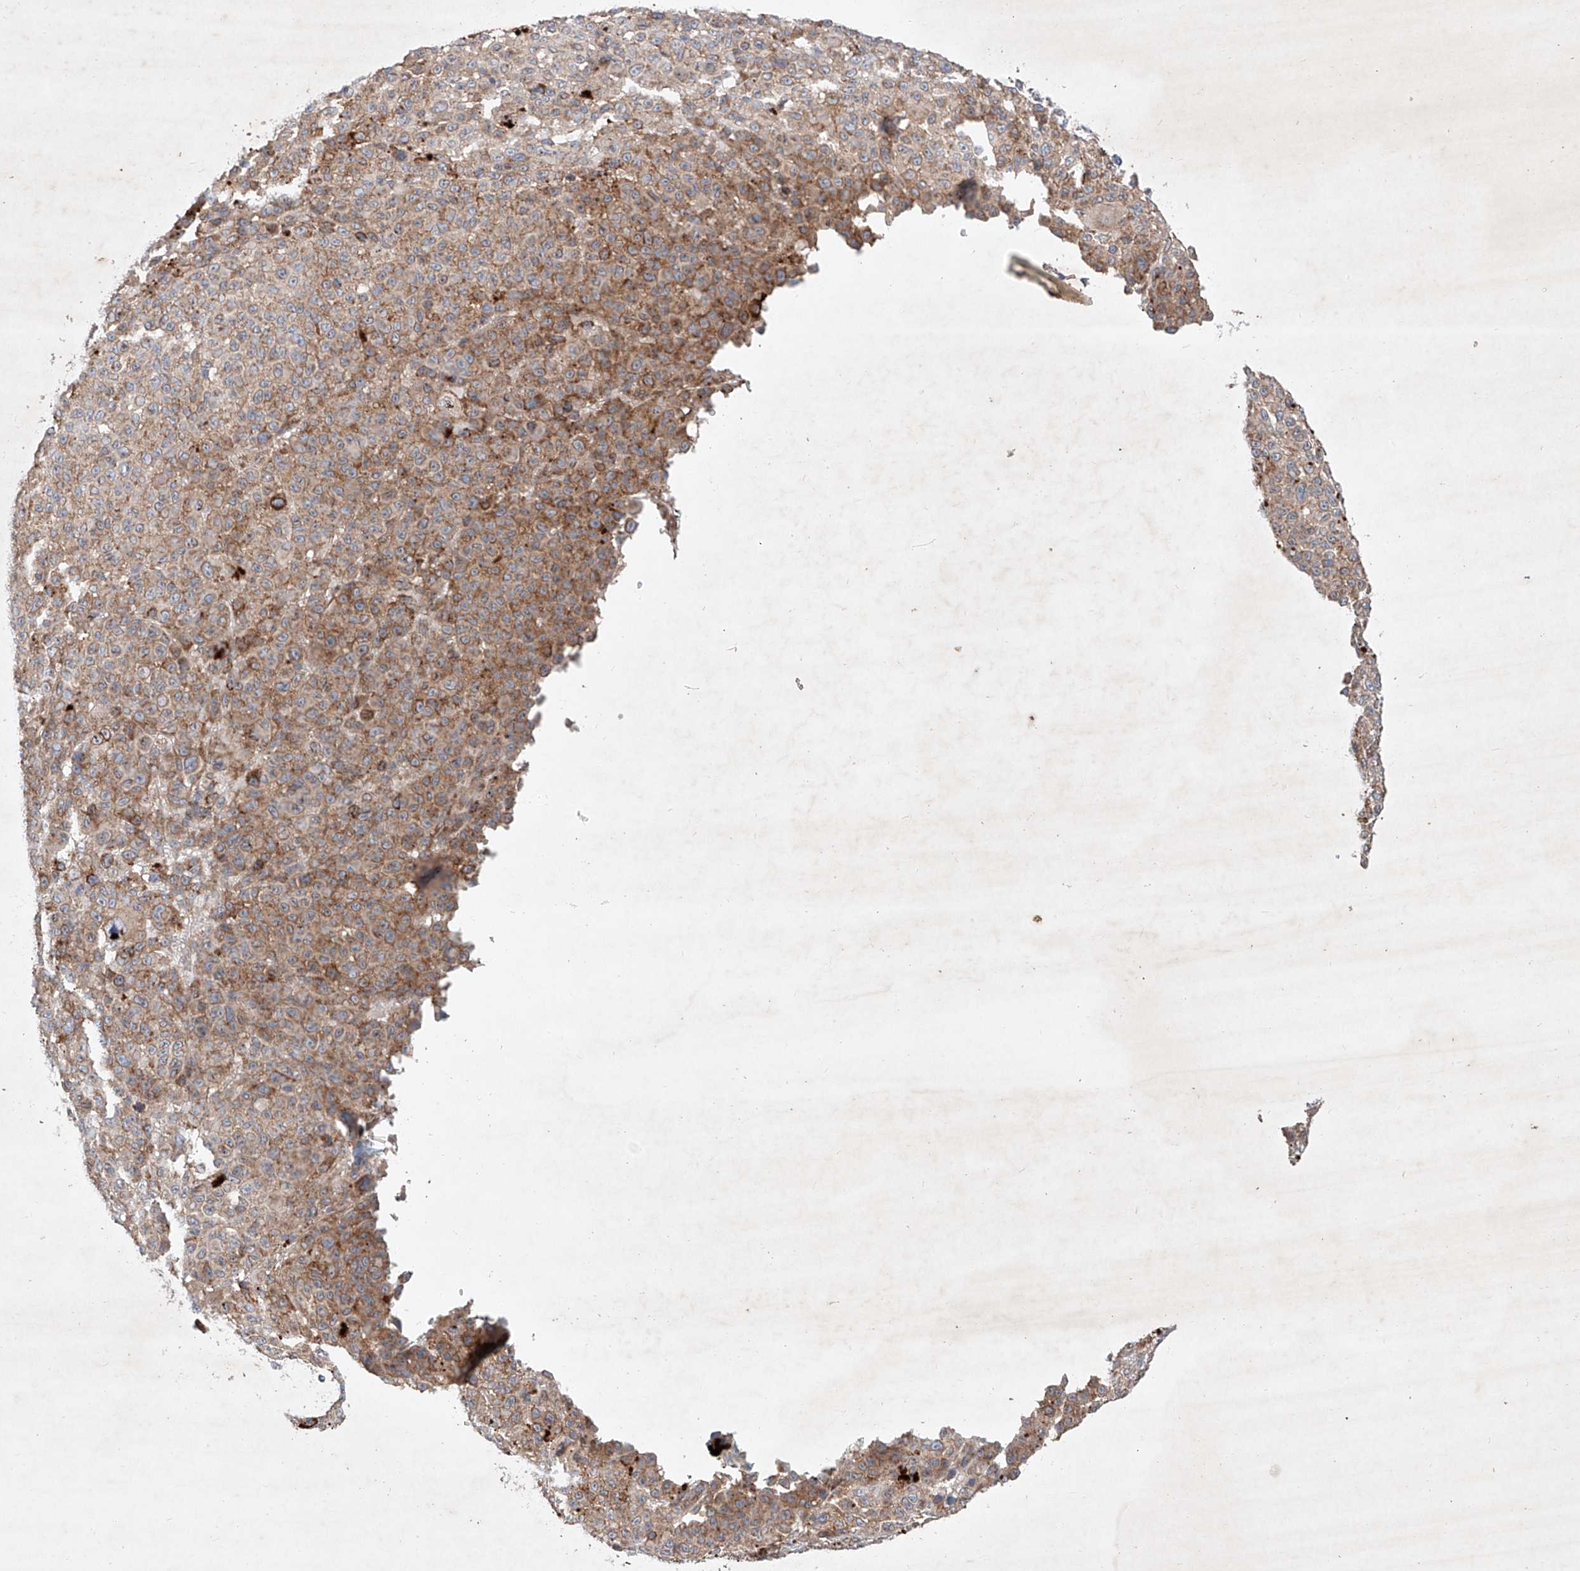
{"staining": {"intensity": "moderate", "quantity": ">75%", "location": "cytoplasmic/membranous"}, "tissue": "melanoma", "cell_type": "Tumor cells", "image_type": "cancer", "snomed": [{"axis": "morphology", "description": "Malignant melanoma, NOS"}, {"axis": "topography", "description": "Skin"}], "caption": "A high-resolution histopathology image shows IHC staining of malignant melanoma, which displays moderate cytoplasmic/membranous positivity in about >75% of tumor cells.", "gene": "FASTK", "patient": {"sex": "female", "age": 94}}